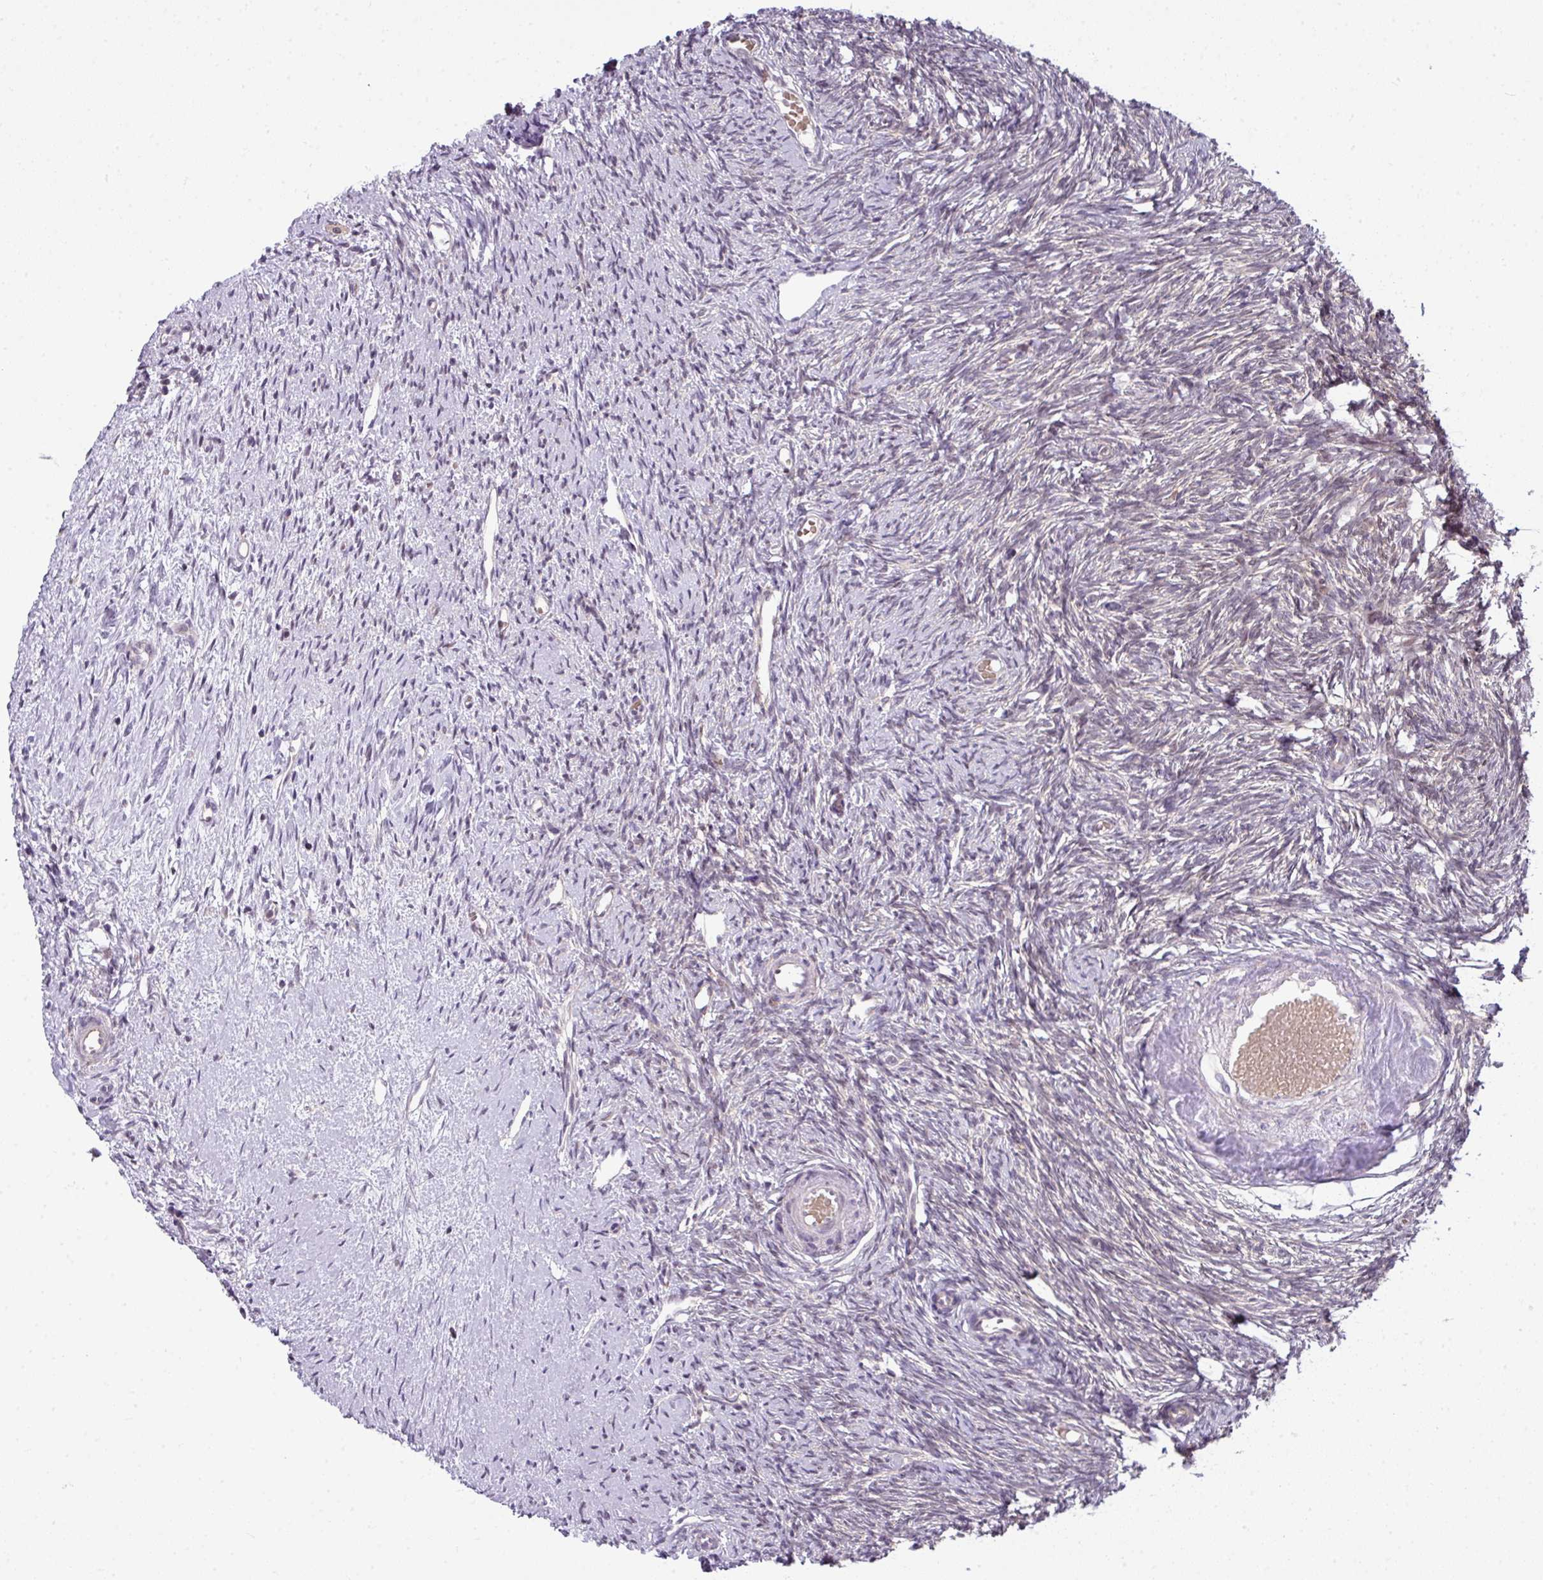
{"staining": {"intensity": "negative", "quantity": "none", "location": "none"}, "tissue": "ovary", "cell_type": "Follicle cells", "image_type": "normal", "snomed": [{"axis": "morphology", "description": "Normal tissue, NOS"}, {"axis": "topography", "description": "Ovary"}], "caption": "Immunohistochemistry (IHC) image of normal human ovary stained for a protein (brown), which displays no staining in follicle cells. (Brightfield microscopy of DAB (3,3'-diaminobenzidine) immunohistochemistry at high magnification).", "gene": "STAT5A", "patient": {"sex": "female", "age": 51}}